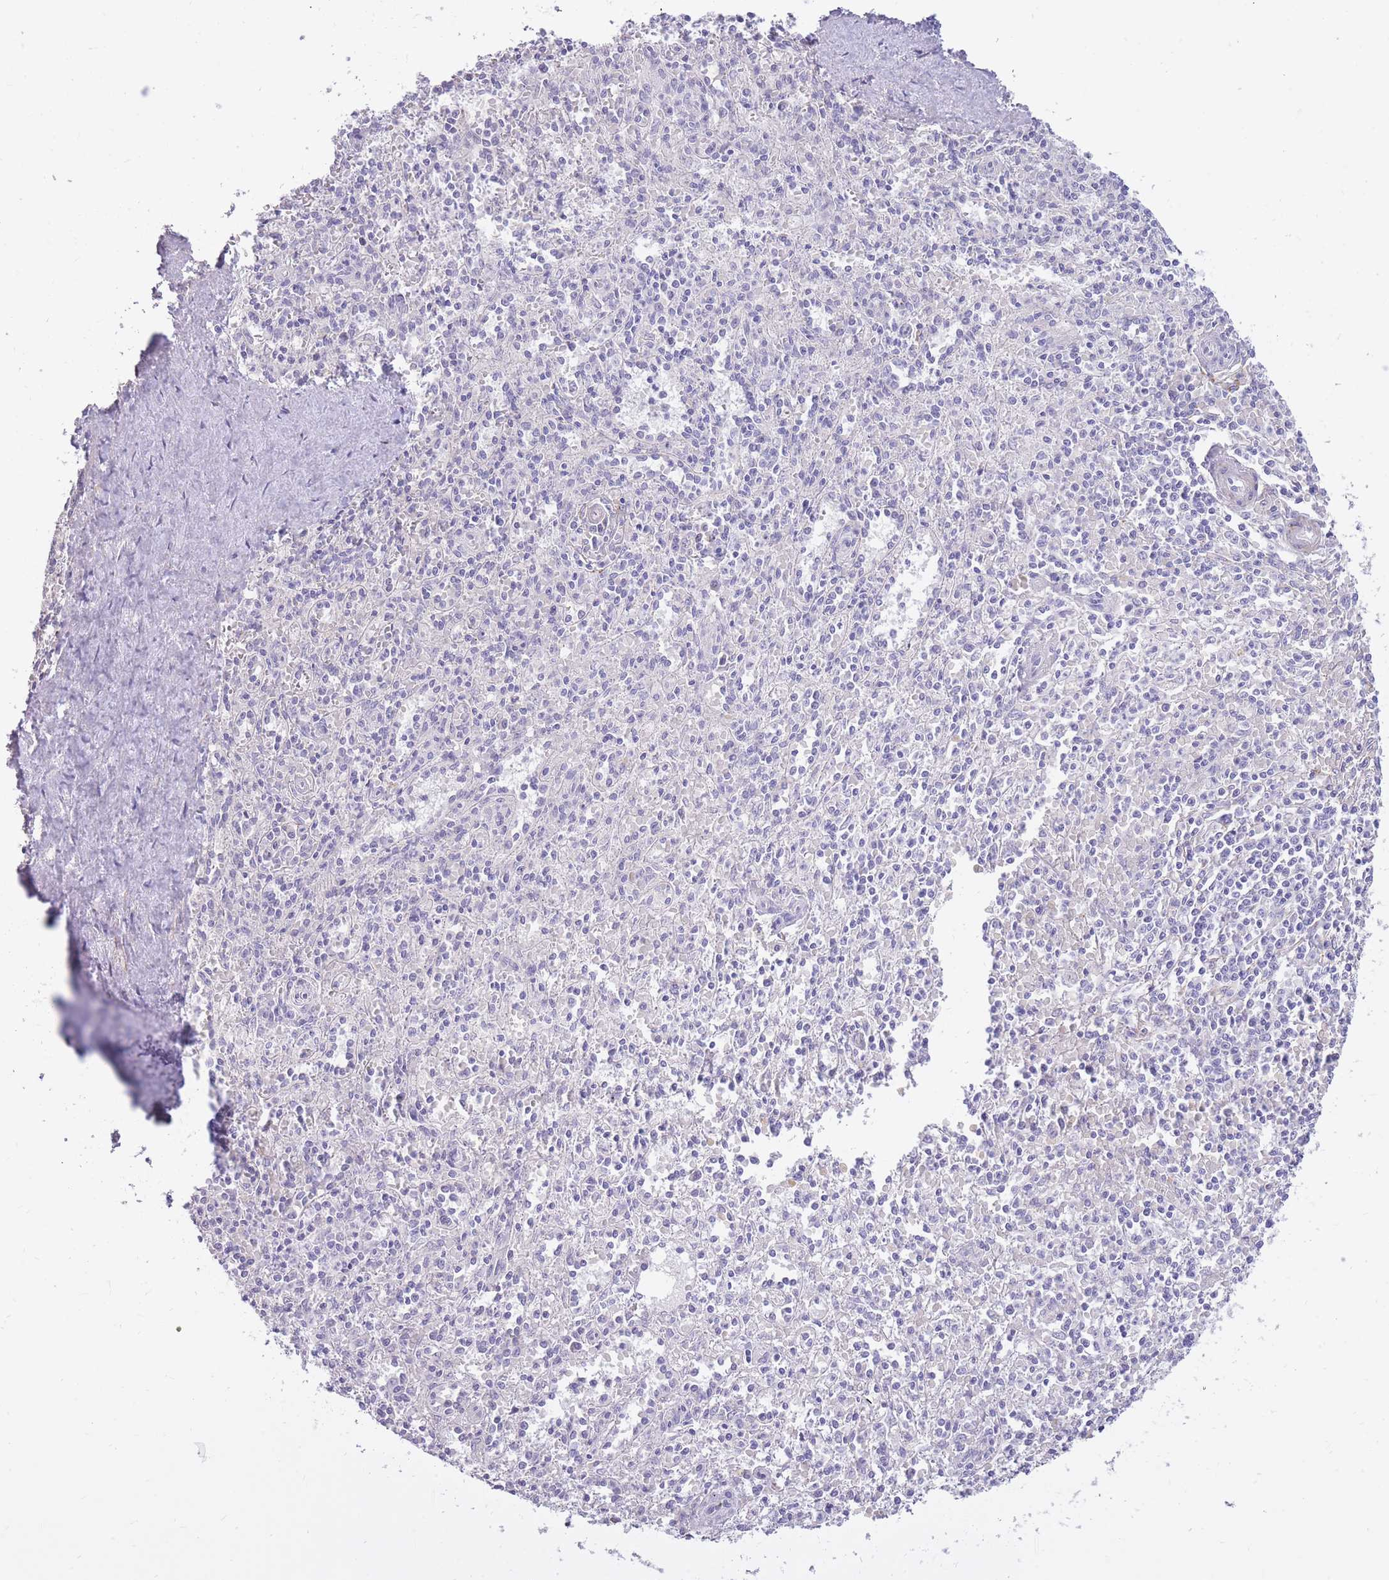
{"staining": {"intensity": "negative", "quantity": "none", "location": "none"}, "tissue": "spleen", "cell_type": "Cells in red pulp", "image_type": "normal", "snomed": [{"axis": "morphology", "description": "Normal tissue, NOS"}, {"axis": "topography", "description": "Spleen"}], "caption": "High power microscopy histopathology image of an immunohistochemistry image of normal spleen, revealing no significant staining in cells in red pulp. (Stains: DAB immunohistochemistry (IHC) with hematoxylin counter stain, Microscopy: brightfield microscopy at high magnification).", "gene": "RNF170", "patient": {"sex": "female", "age": 70}}